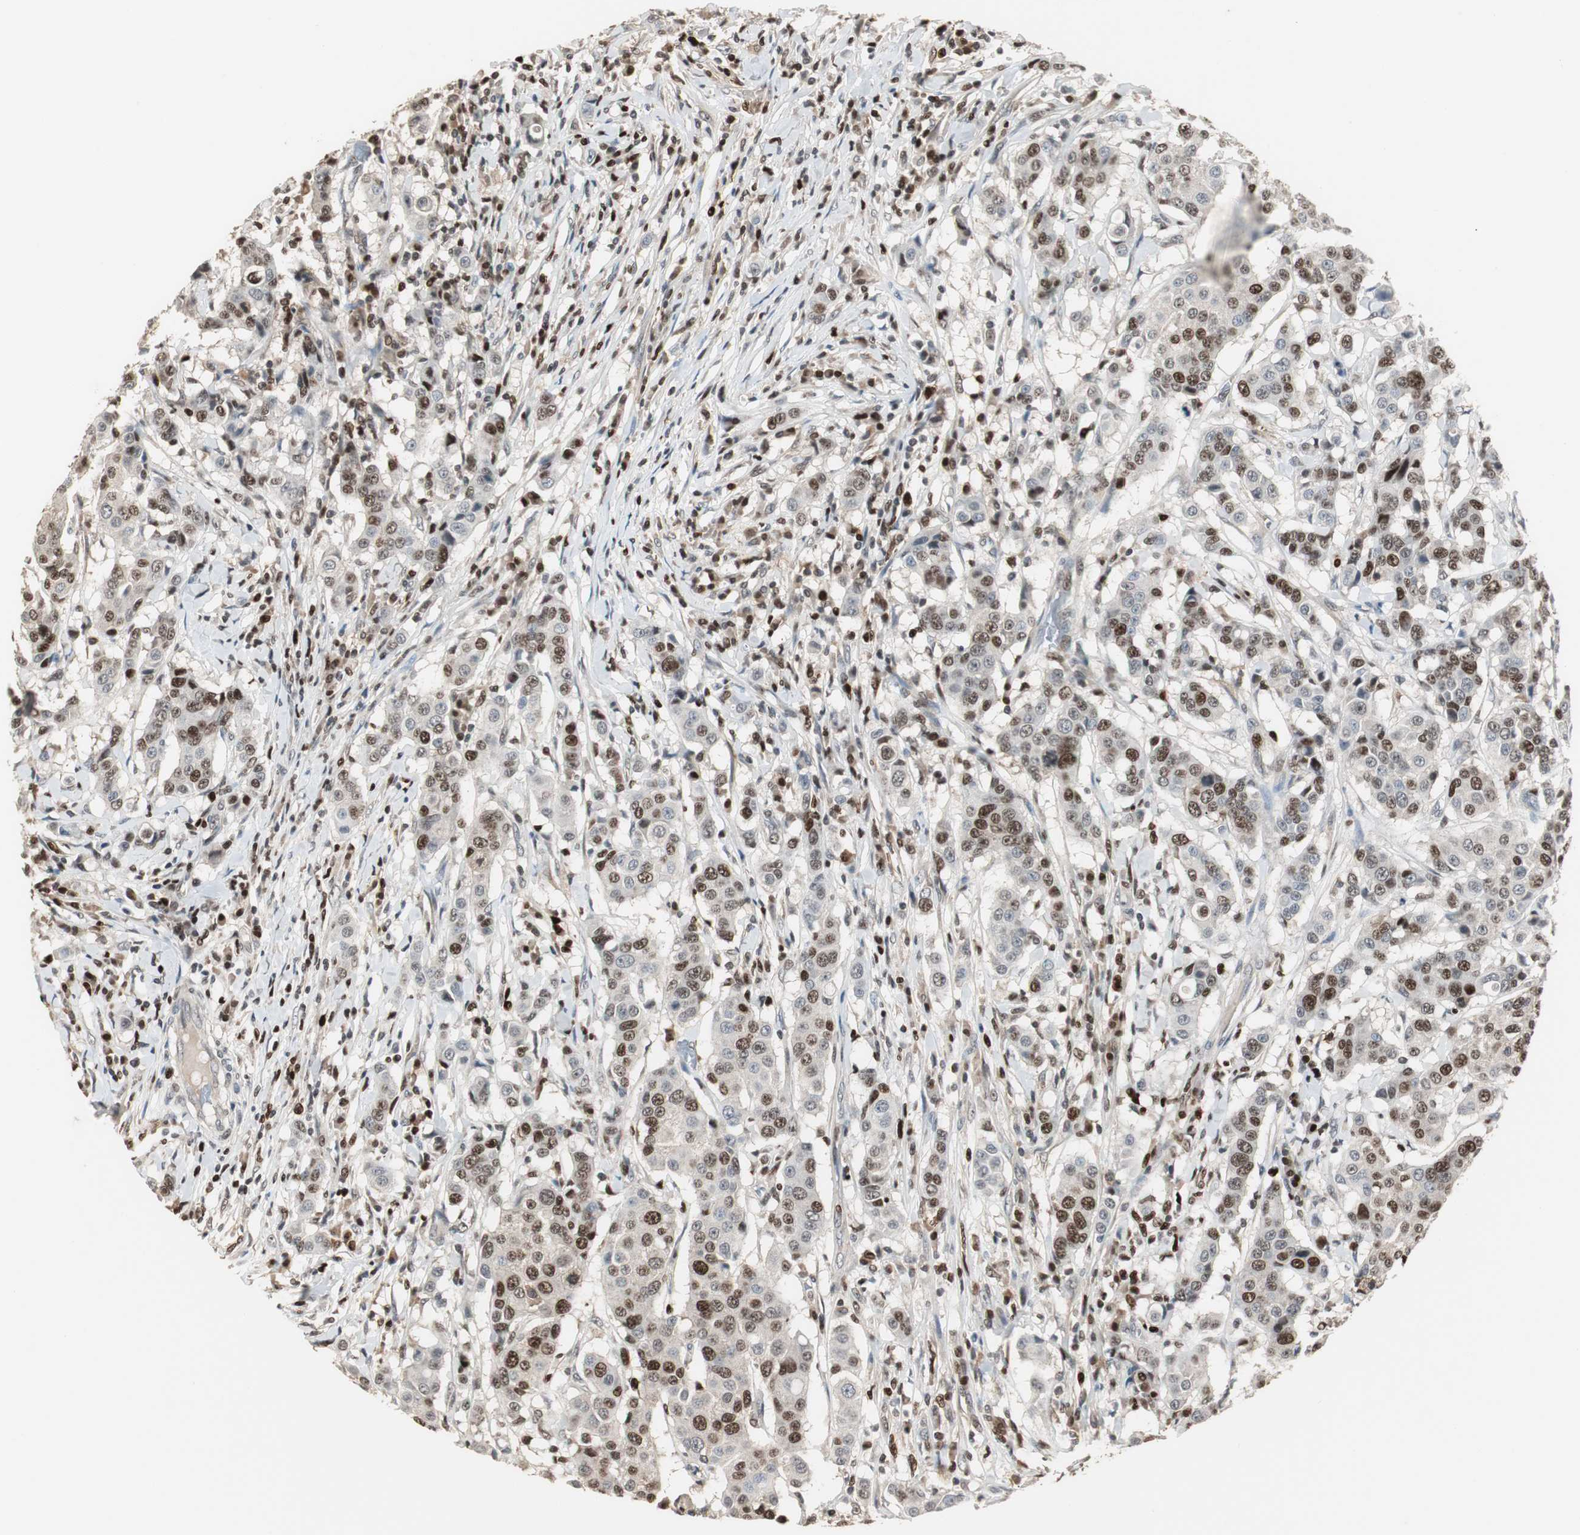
{"staining": {"intensity": "moderate", "quantity": "25%-75%", "location": "nuclear"}, "tissue": "breast cancer", "cell_type": "Tumor cells", "image_type": "cancer", "snomed": [{"axis": "morphology", "description": "Duct carcinoma"}, {"axis": "topography", "description": "Breast"}], "caption": "Immunohistochemical staining of infiltrating ductal carcinoma (breast) exhibits moderate nuclear protein expression in about 25%-75% of tumor cells.", "gene": "FEN1", "patient": {"sex": "female", "age": 27}}